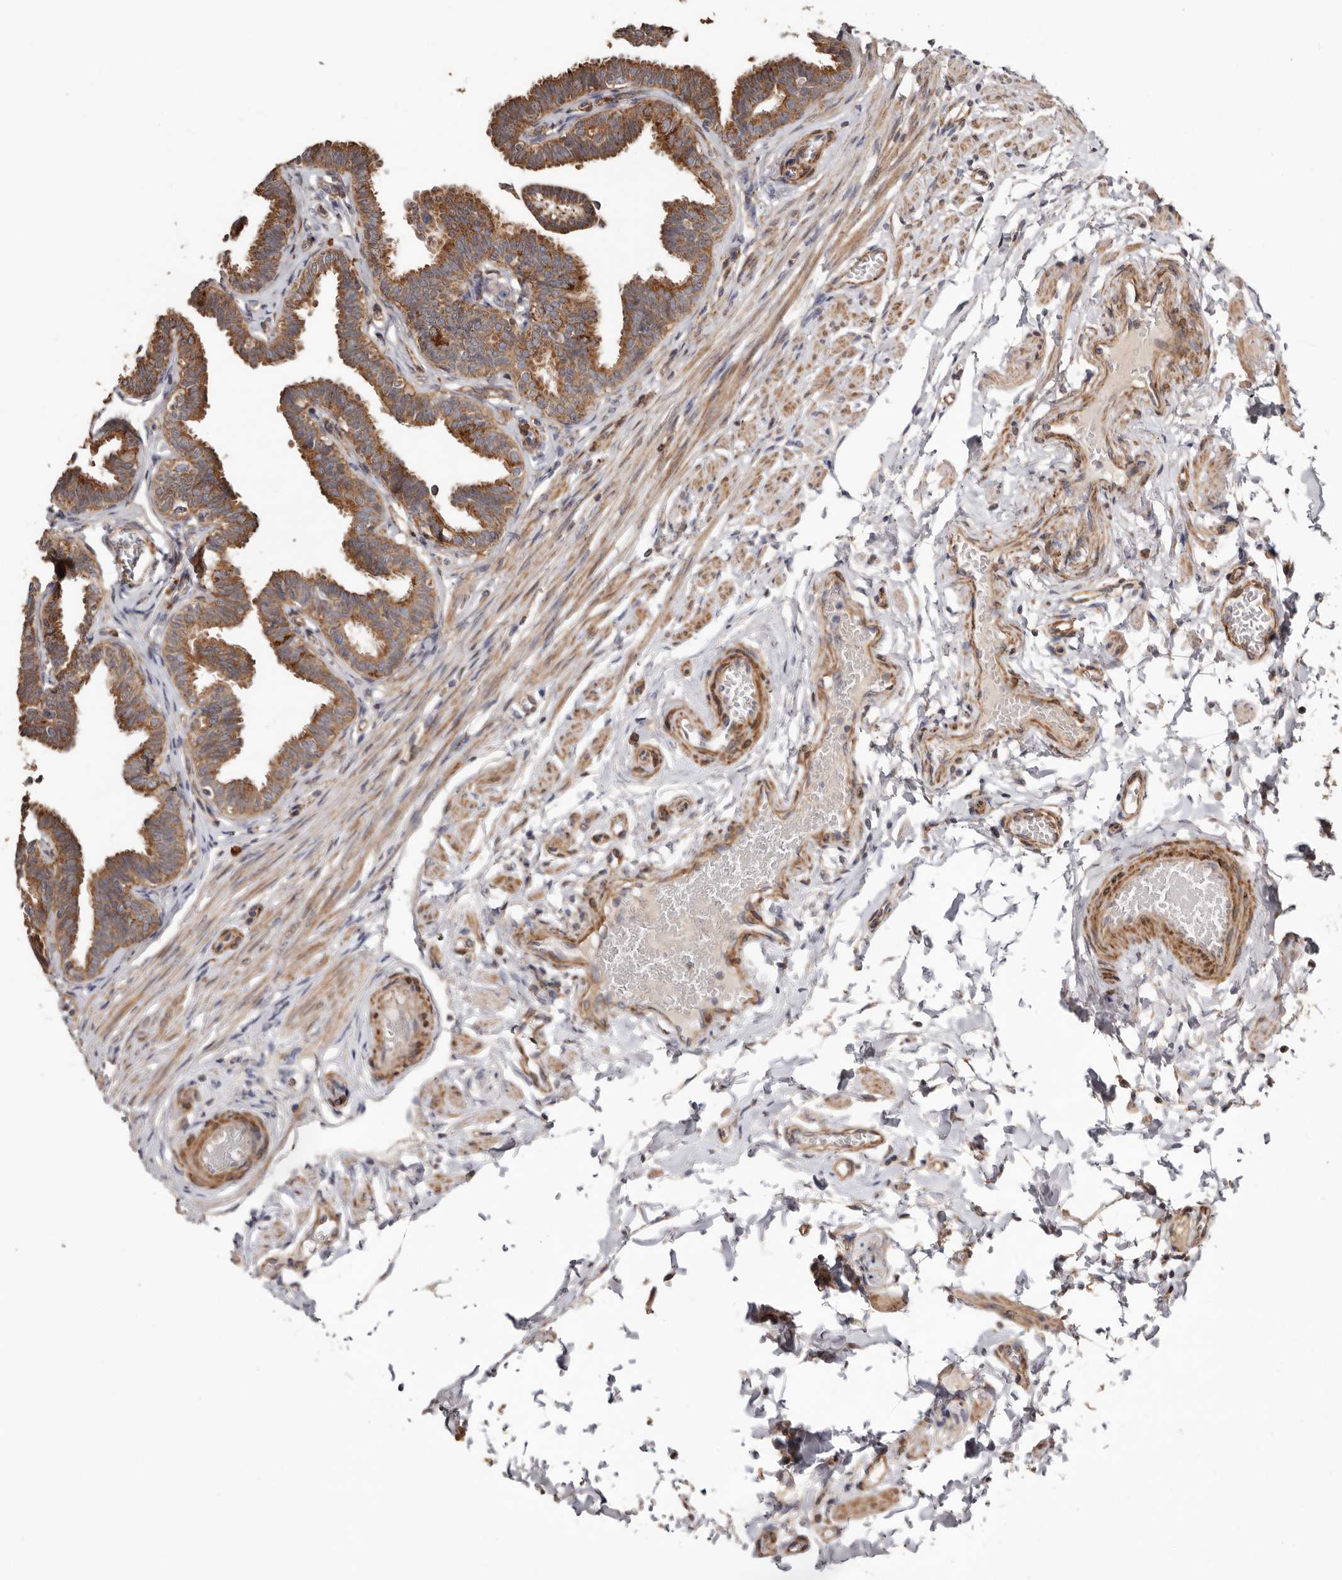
{"staining": {"intensity": "moderate", "quantity": ">75%", "location": "cytoplasmic/membranous"}, "tissue": "fallopian tube", "cell_type": "Glandular cells", "image_type": "normal", "snomed": [{"axis": "morphology", "description": "Normal tissue, NOS"}, {"axis": "topography", "description": "Fallopian tube"}, {"axis": "topography", "description": "Ovary"}], "caption": "Immunohistochemical staining of benign fallopian tube exhibits moderate cytoplasmic/membranous protein expression in approximately >75% of glandular cells.", "gene": "PROKR1", "patient": {"sex": "female", "age": 23}}